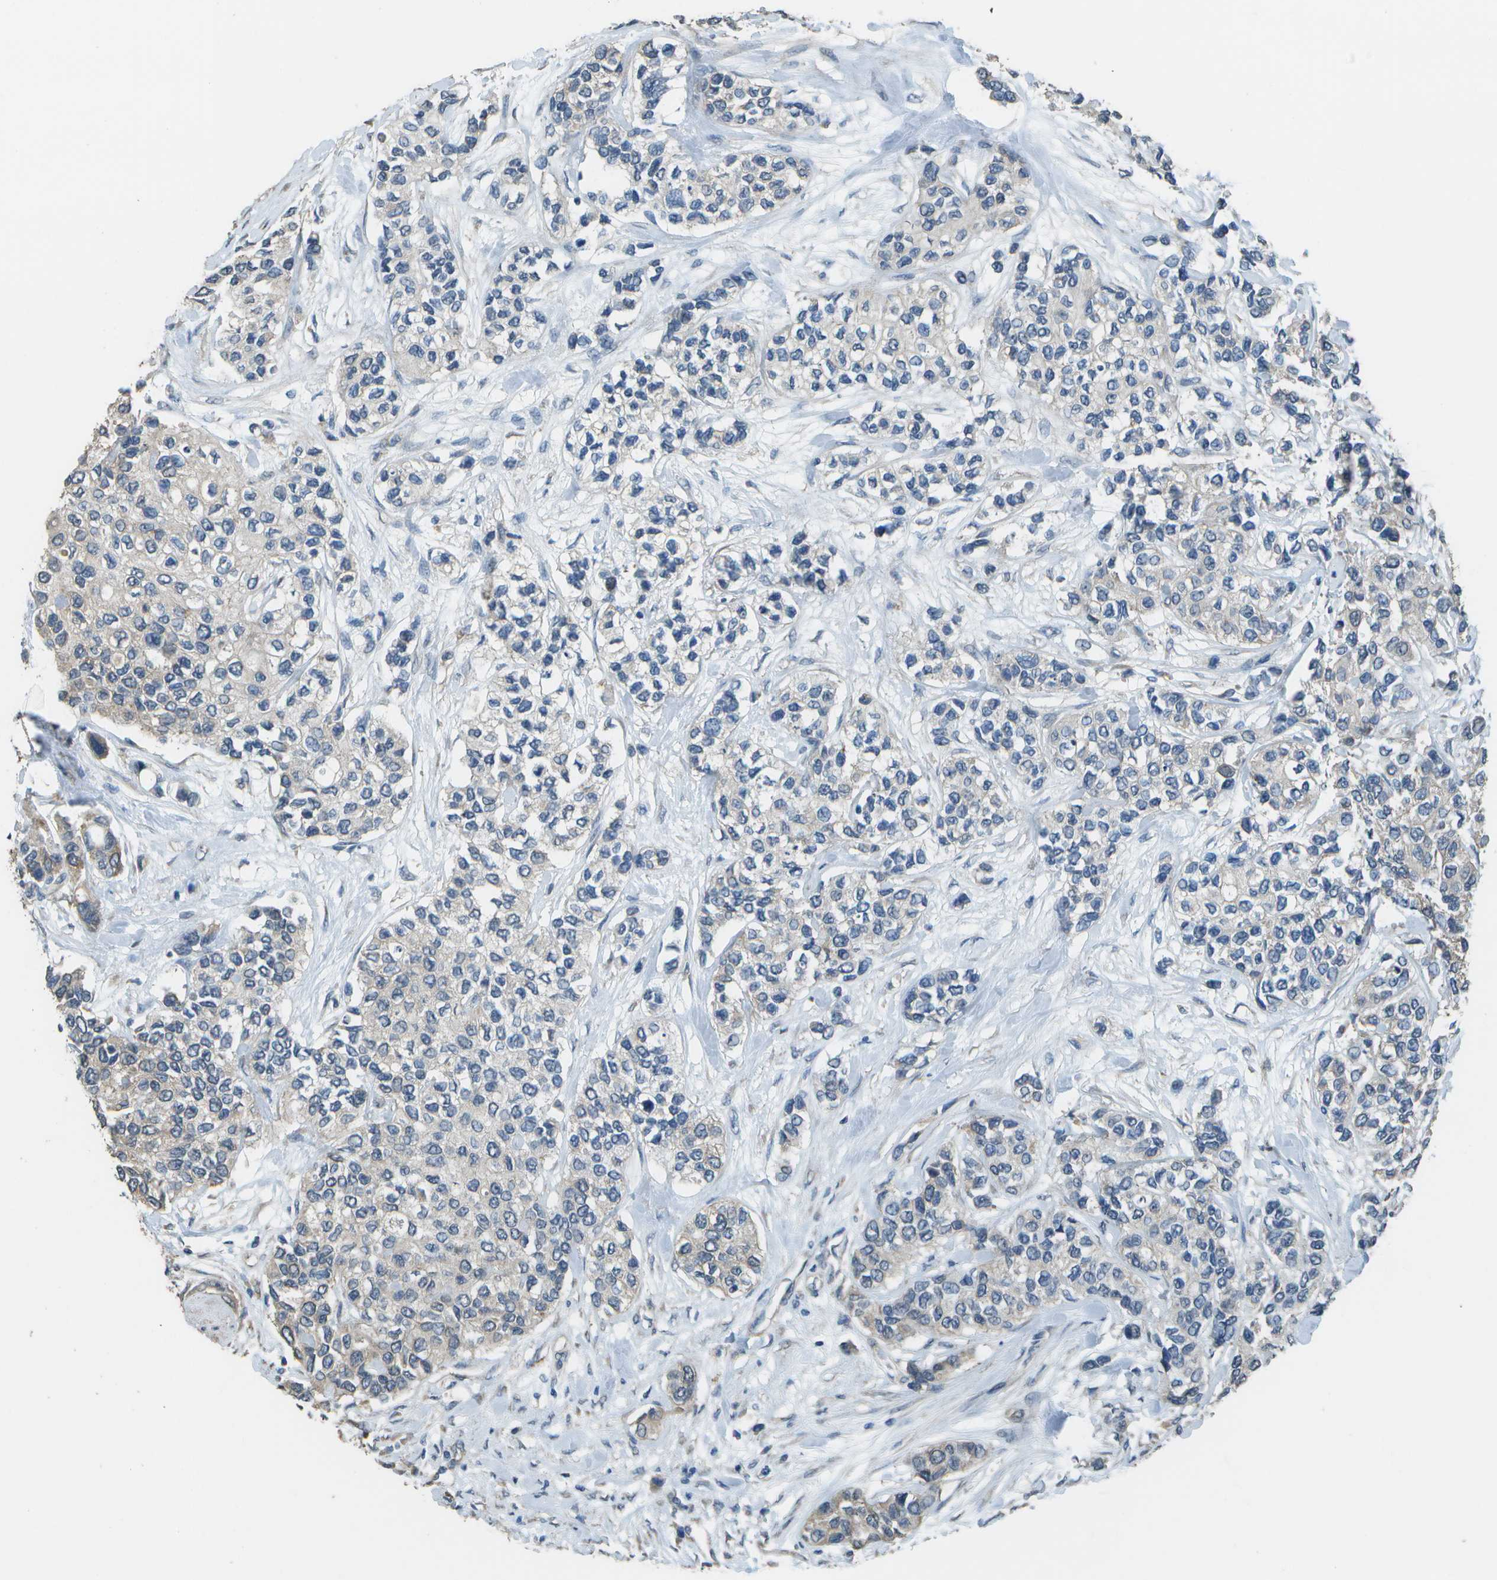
{"staining": {"intensity": "negative", "quantity": "none", "location": "none"}, "tissue": "urothelial cancer", "cell_type": "Tumor cells", "image_type": "cancer", "snomed": [{"axis": "morphology", "description": "Urothelial carcinoma, High grade"}, {"axis": "topography", "description": "Urinary bladder"}], "caption": "A micrograph of human high-grade urothelial carcinoma is negative for staining in tumor cells.", "gene": "CLNS1A", "patient": {"sex": "female", "age": 56}}